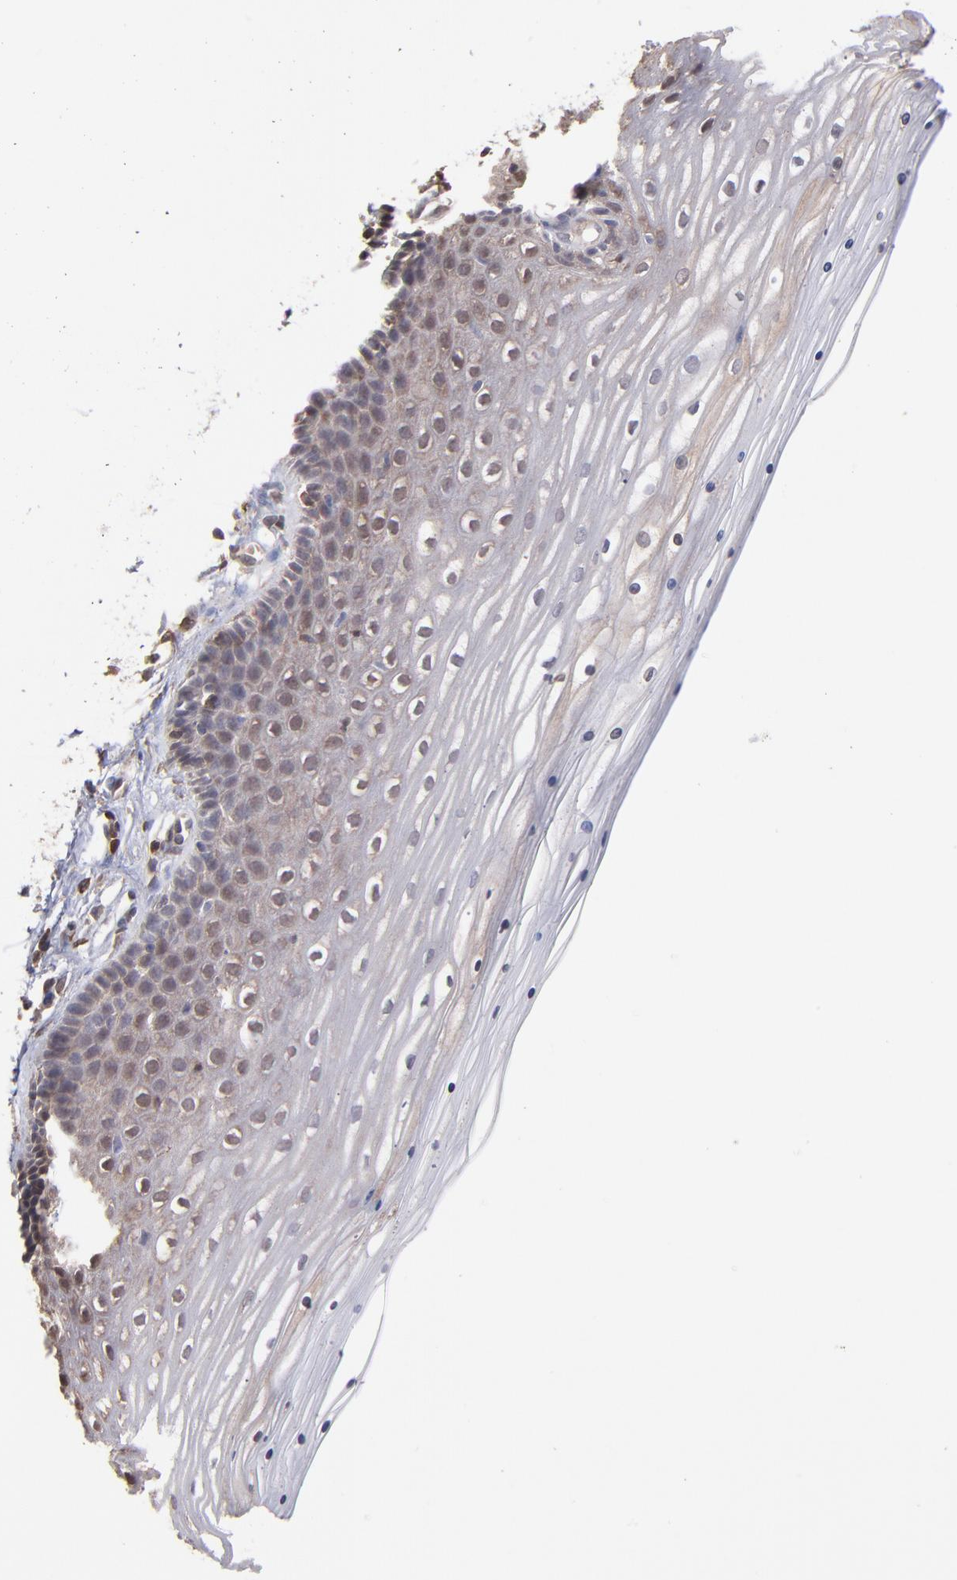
{"staining": {"intensity": "moderate", "quantity": "25%-75%", "location": "cytoplasmic/membranous"}, "tissue": "cervix", "cell_type": "Glandular cells", "image_type": "normal", "snomed": [{"axis": "morphology", "description": "Normal tissue, NOS"}, {"axis": "topography", "description": "Cervix"}], "caption": "Immunohistochemical staining of benign cervix exhibits moderate cytoplasmic/membranous protein staining in about 25%-75% of glandular cells. (Stains: DAB (3,3'-diaminobenzidine) in brown, nuclei in blue, Microscopy: brightfield microscopy at high magnification).", "gene": "MAP2K2", "patient": {"sex": "female", "age": 39}}